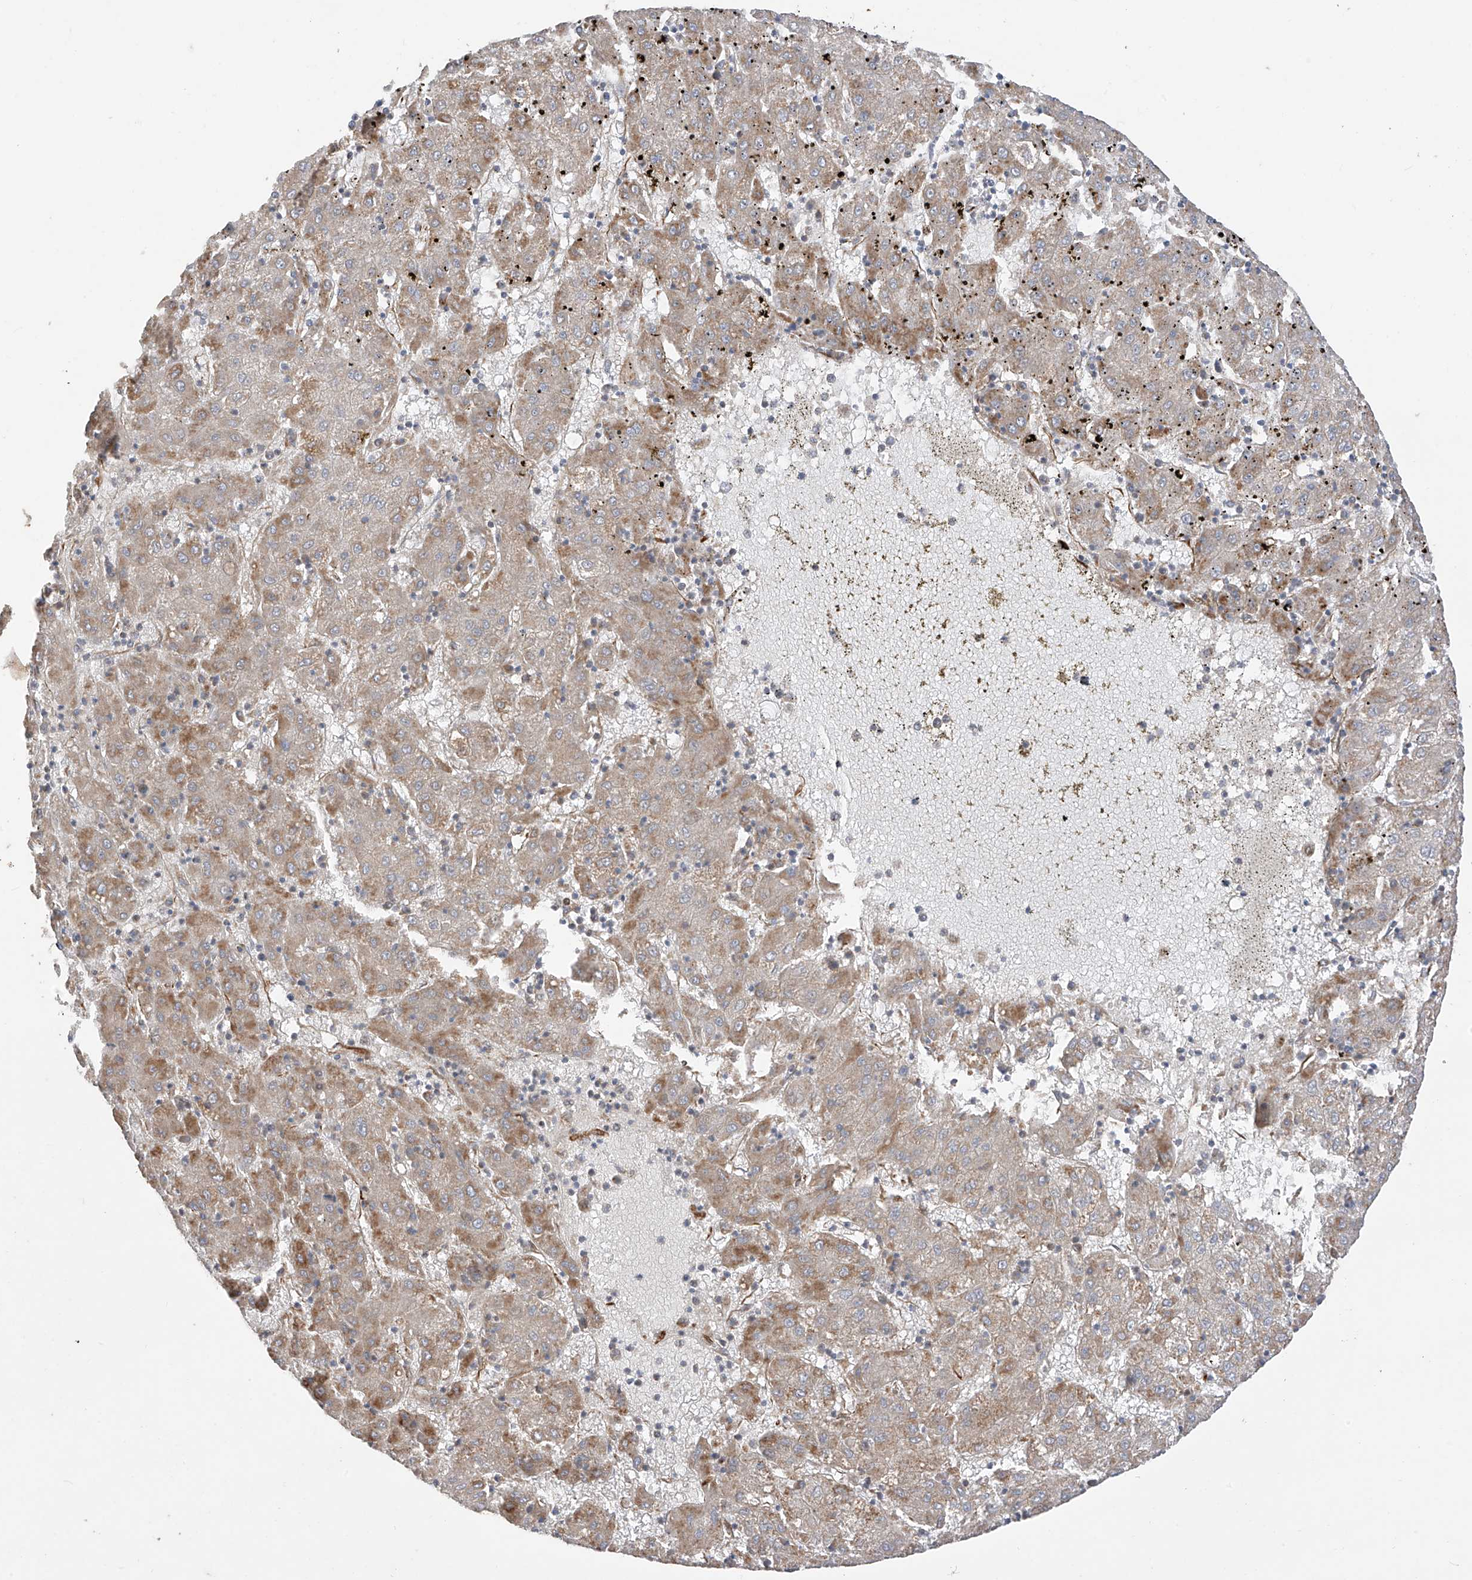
{"staining": {"intensity": "moderate", "quantity": "25%-75%", "location": "cytoplasmic/membranous"}, "tissue": "liver cancer", "cell_type": "Tumor cells", "image_type": "cancer", "snomed": [{"axis": "morphology", "description": "Carcinoma, Hepatocellular, NOS"}, {"axis": "topography", "description": "Liver"}], "caption": "Tumor cells demonstrate medium levels of moderate cytoplasmic/membranous positivity in approximately 25%-75% of cells in human liver cancer. Using DAB (brown) and hematoxylin (blue) stains, captured at high magnification using brightfield microscopy.", "gene": "DCDC2", "patient": {"sex": "male", "age": 72}}